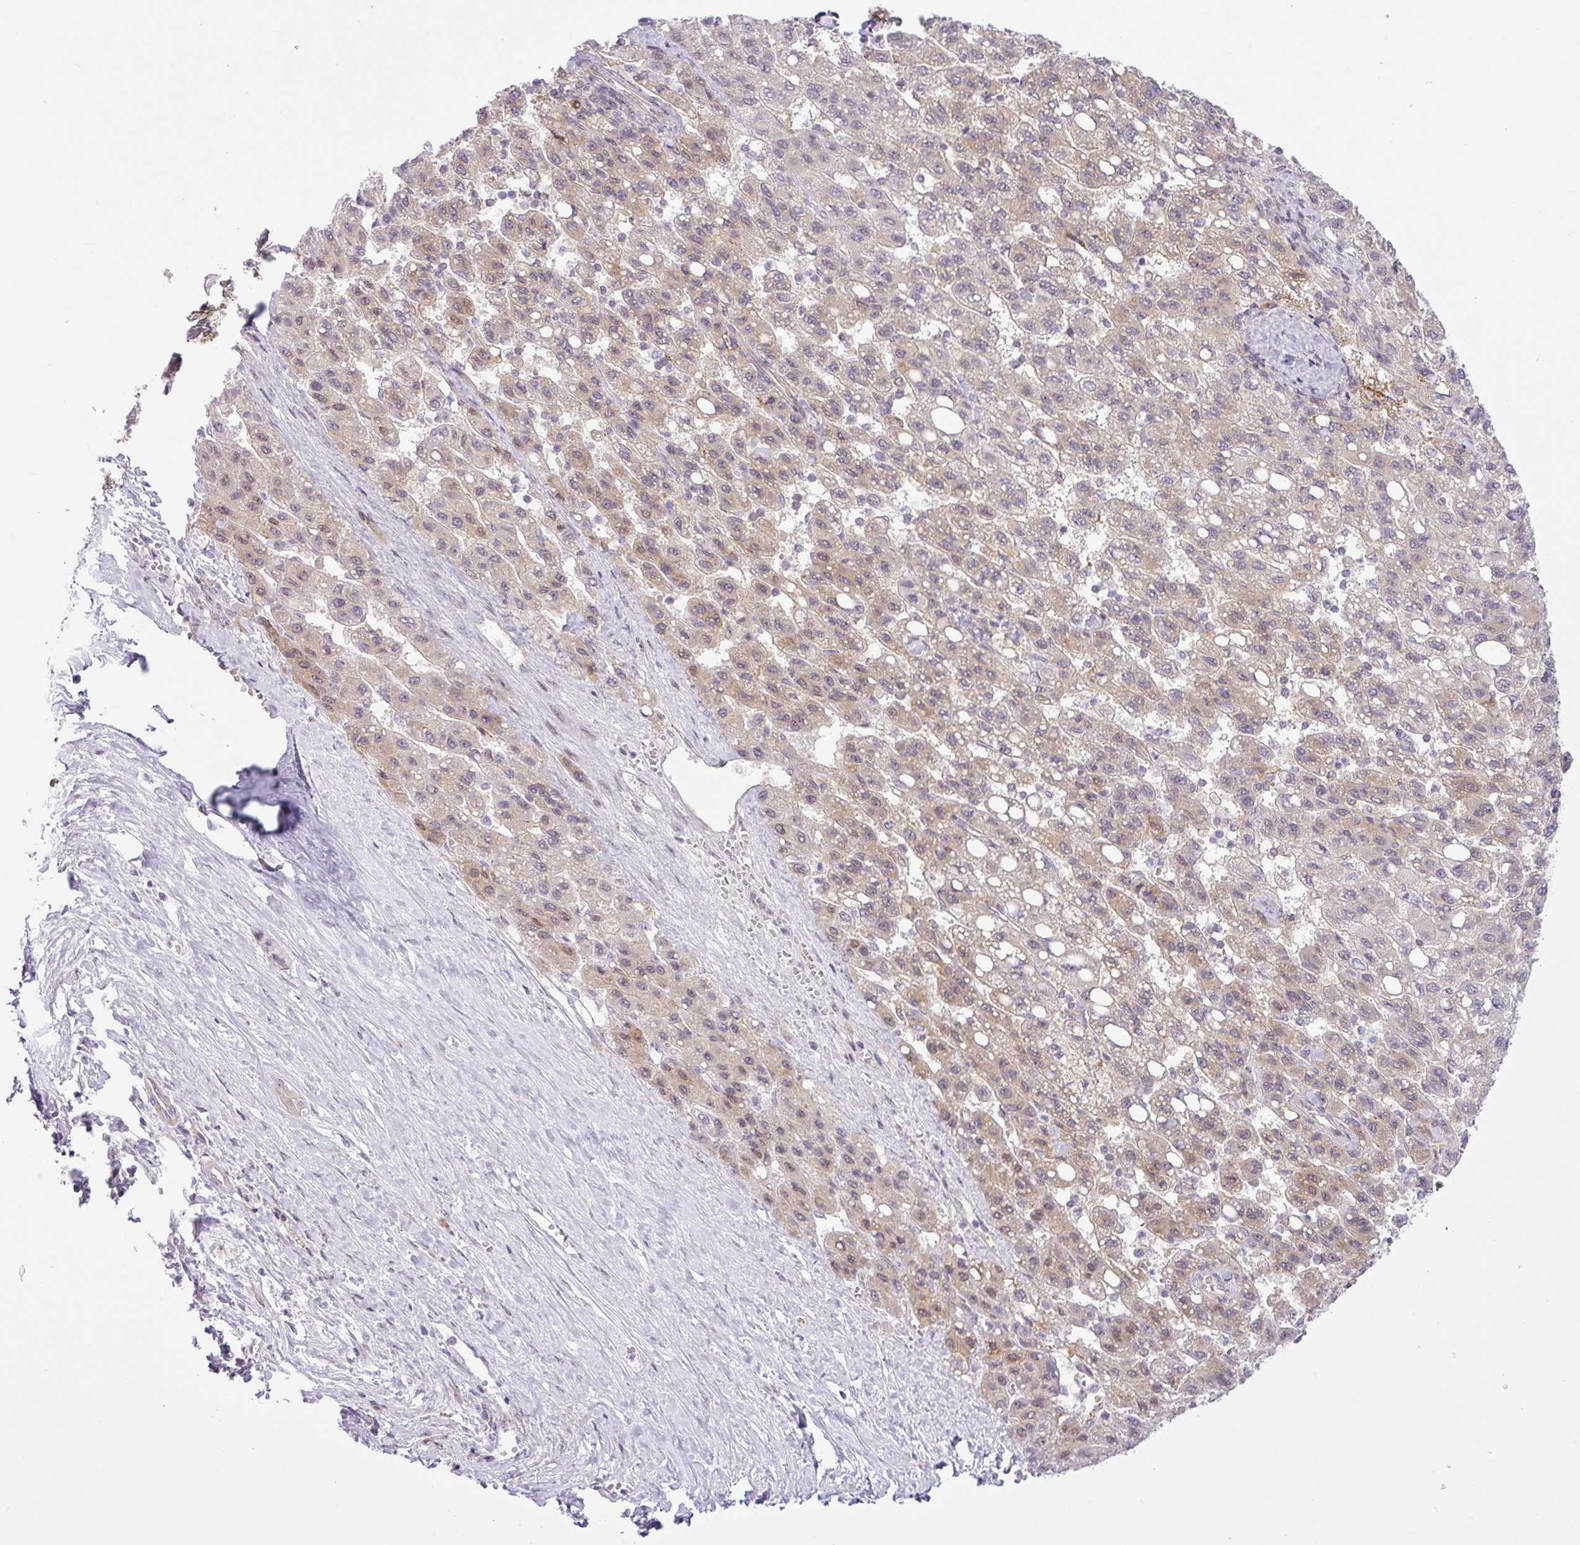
{"staining": {"intensity": "weak", "quantity": ">75%", "location": "cytoplasmic/membranous,nuclear"}, "tissue": "liver cancer", "cell_type": "Tumor cells", "image_type": "cancer", "snomed": [{"axis": "morphology", "description": "Carcinoma, Hepatocellular, NOS"}, {"axis": "topography", "description": "Liver"}], "caption": "DAB immunohistochemical staining of human liver cancer demonstrates weak cytoplasmic/membranous and nuclear protein expression in approximately >75% of tumor cells.", "gene": "NDUFB2", "patient": {"sex": "female", "age": 82}}